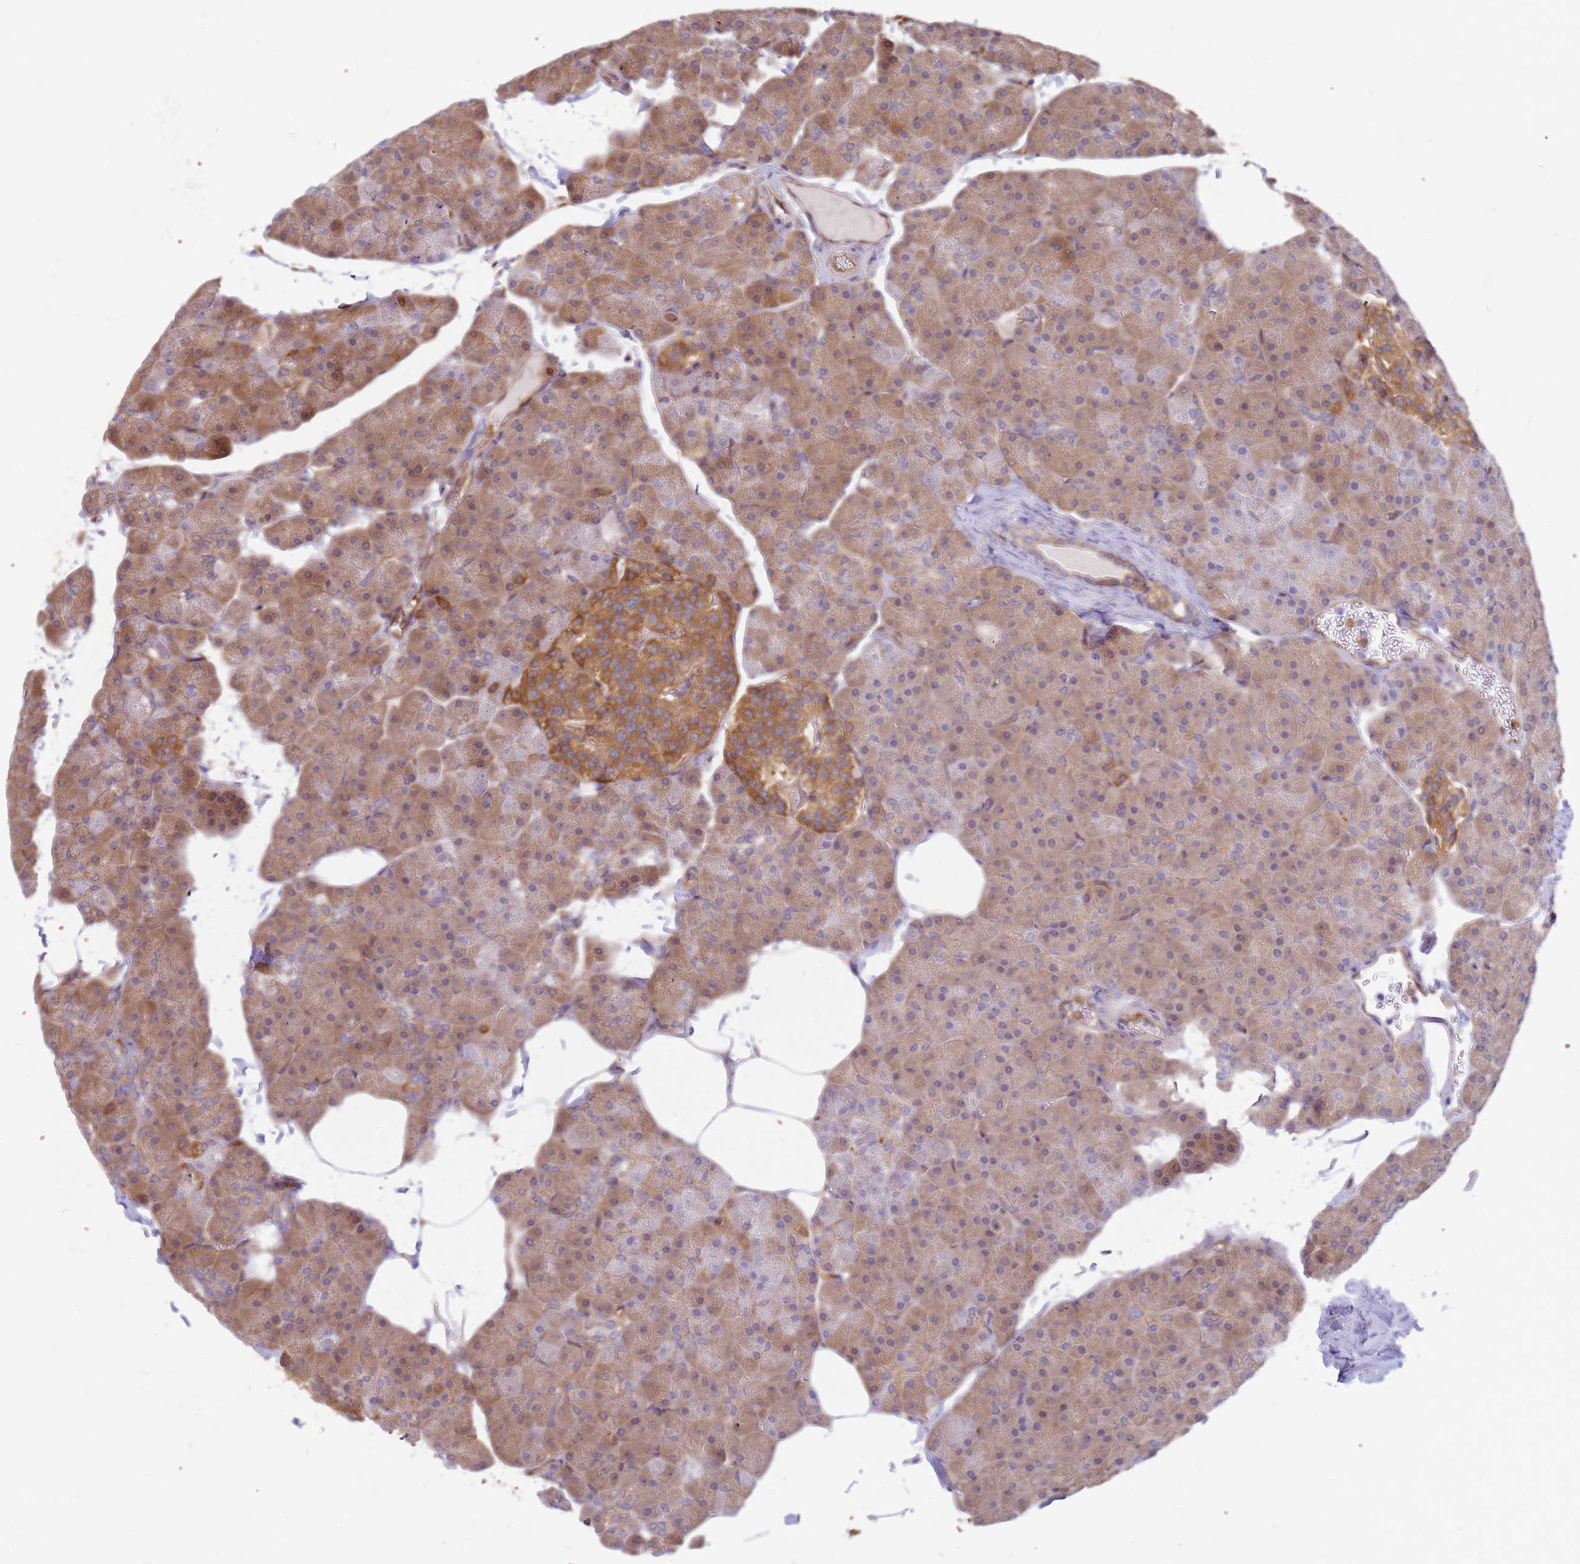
{"staining": {"intensity": "moderate", "quantity": ">75%", "location": "cytoplasmic/membranous"}, "tissue": "pancreas", "cell_type": "Exocrine glandular cells", "image_type": "normal", "snomed": [{"axis": "morphology", "description": "Normal tissue, NOS"}, {"axis": "topography", "description": "Pancreas"}], "caption": "DAB immunohistochemical staining of benign pancreas displays moderate cytoplasmic/membranous protein staining in approximately >75% of exocrine glandular cells.", "gene": "HDX", "patient": {"sex": "male", "age": 35}}